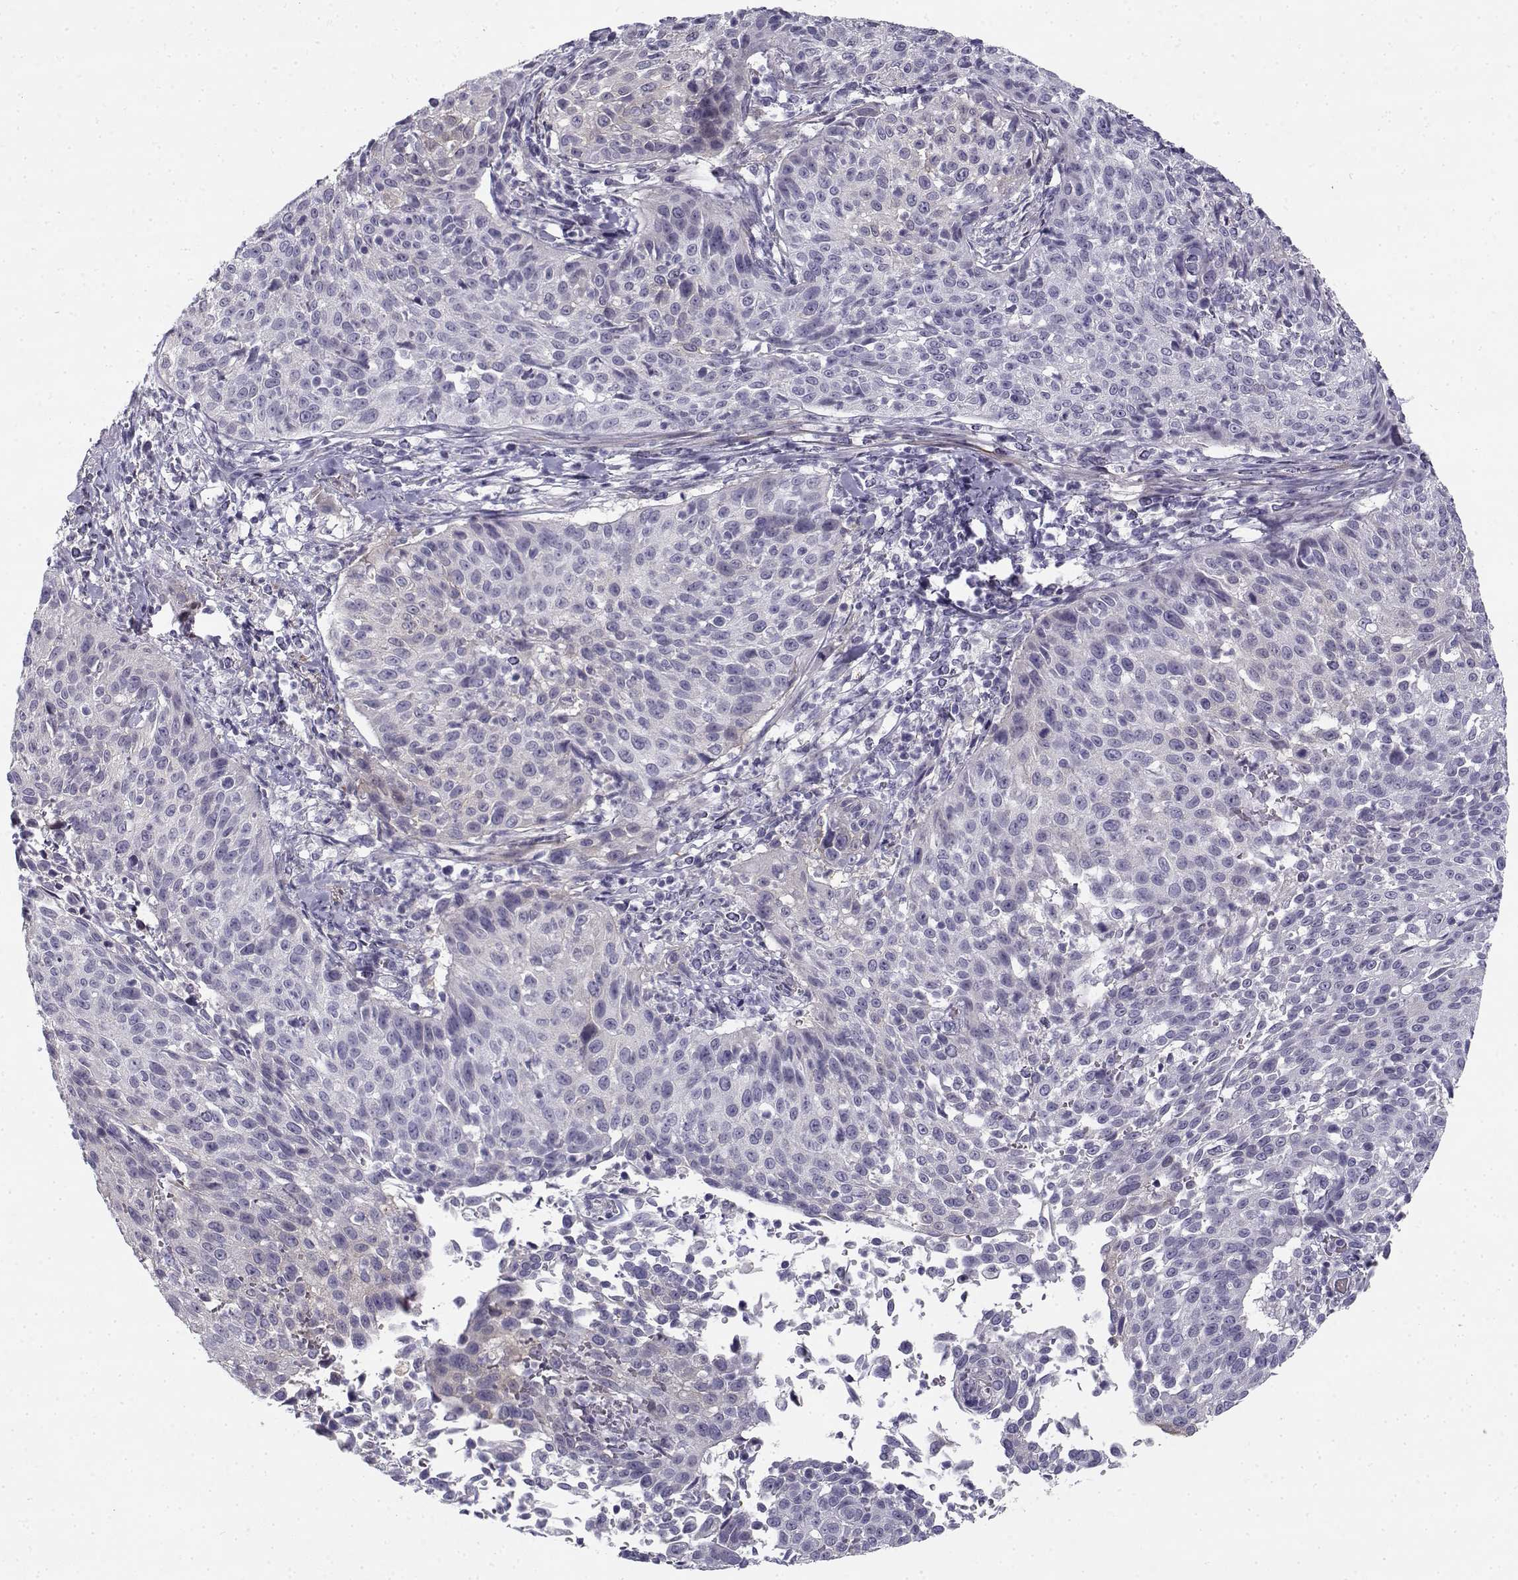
{"staining": {"intensity": "negative", "quantity": "none", "location": "none"}, "tissue": "cervical cancer", "cell_type": "Tumor cells", "image_type": "cancer", "snomed": [{"axis": "morphology", "description": "Squamous cell carcinoma, NOS"}, {"axis": "topography", "description": "Cervix"}], "caption": "High power microscopy photomicrograph of an immunohistochemistry (IHC) histopathology image of cervical cancer (squamous cell carcinoma), revealing no significant positivity in tumor cells. (Immunohistochemistry (ihc), brightfield microscopy, high magnification).", "gene": "CREB3L3", "patient": {"sex": "female", "age": 26}}